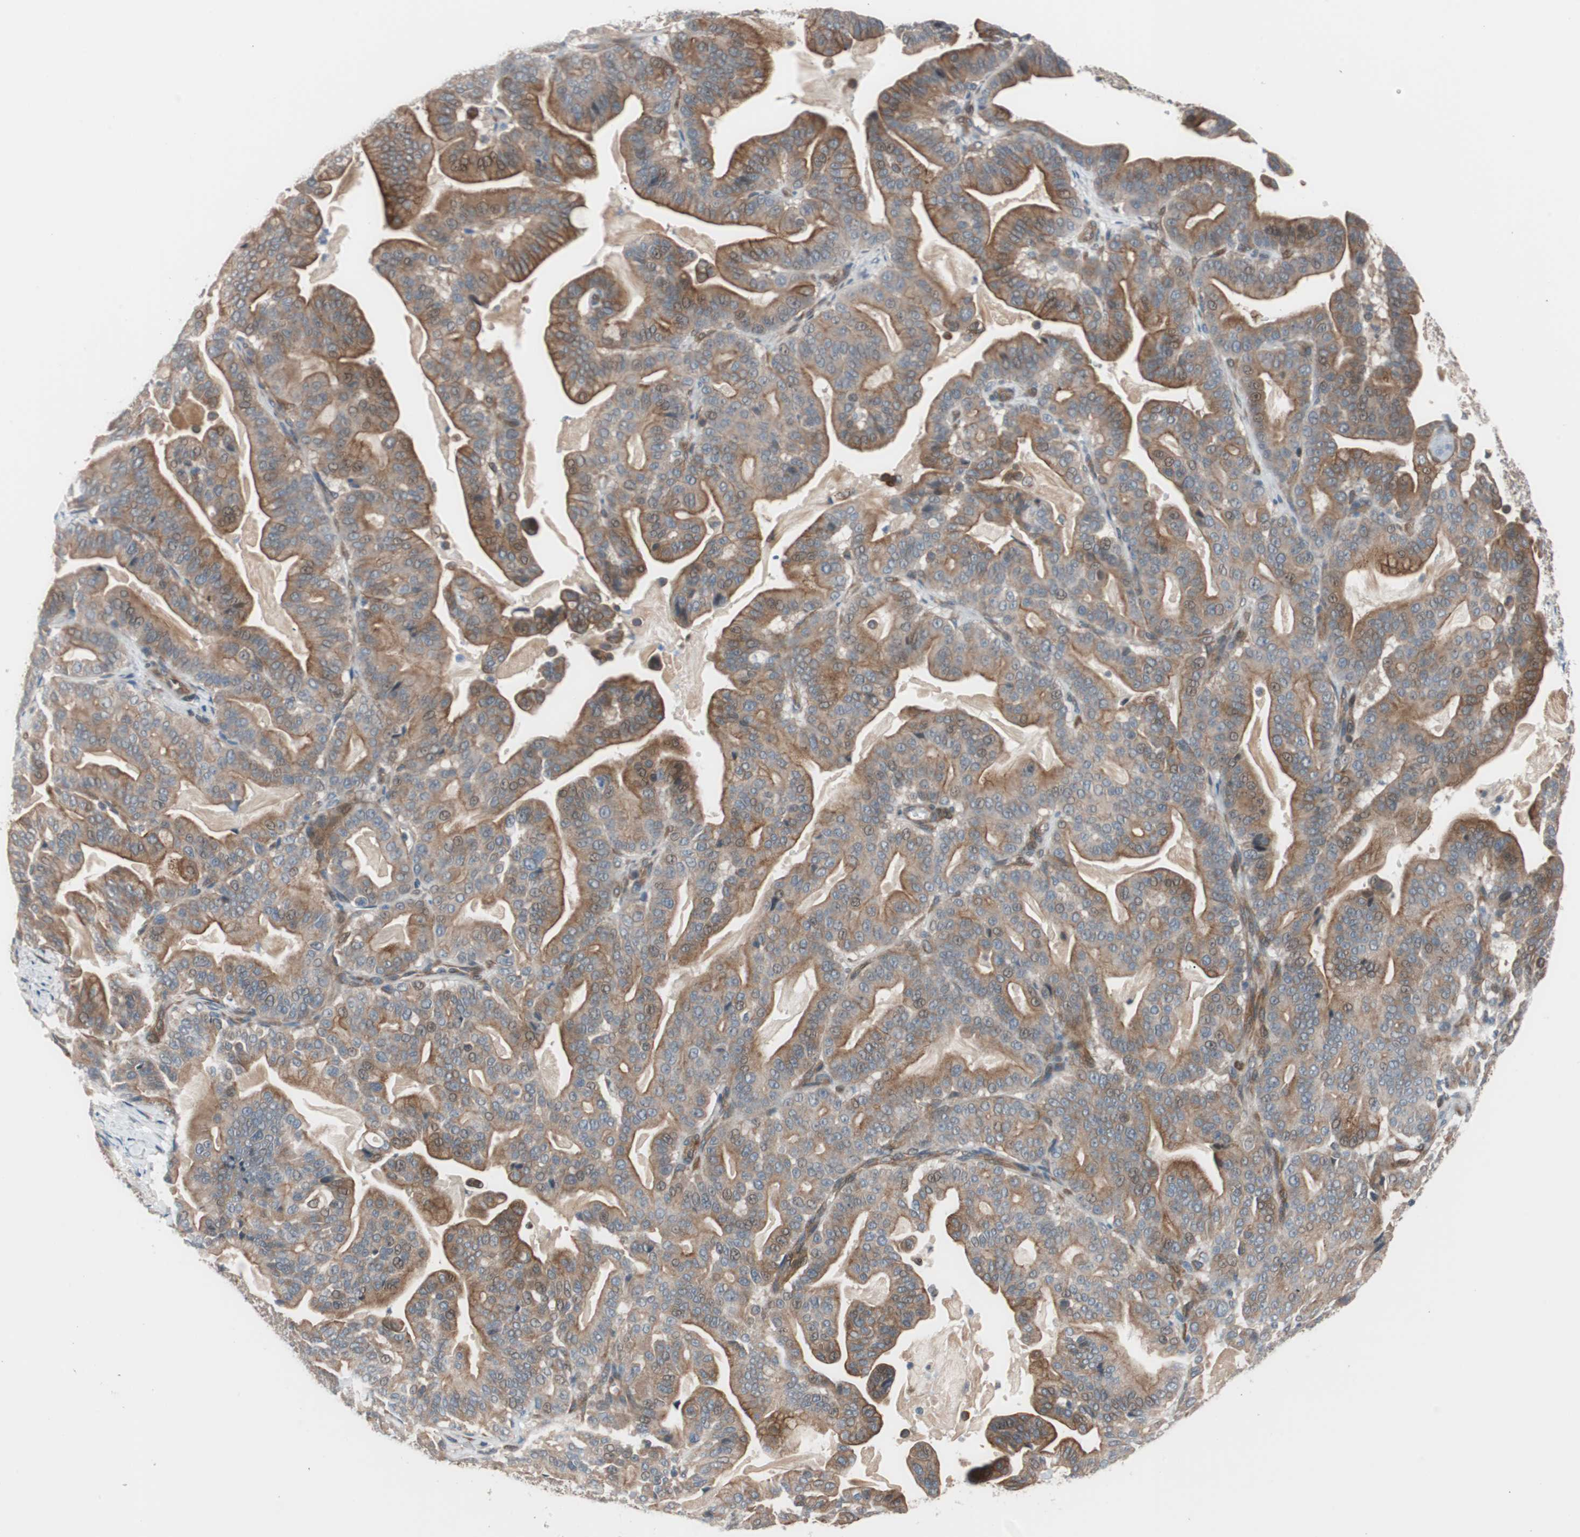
{"staining": {"intensity": "moderate", "quantity": ">75%", "location": "cytoplasmic/membranous"}, "tissue": "pancreatic cancer", "cell_type": "Tumor cells", "image_type": "cancer", "snomed": [{"axis": "morphology", "description": "Adenocarcinoma, NOS"}, {"axis": "topography", "description": "Pancreas"}], "caption": "Adenocarcinoma (pancreatic) stained with a brown dye displays moderate cytoplasmic/membranous positive expression in about >75% of tumor cells.", "gene": "SMG1", "patient": {"sex": "male", "age": 63}}